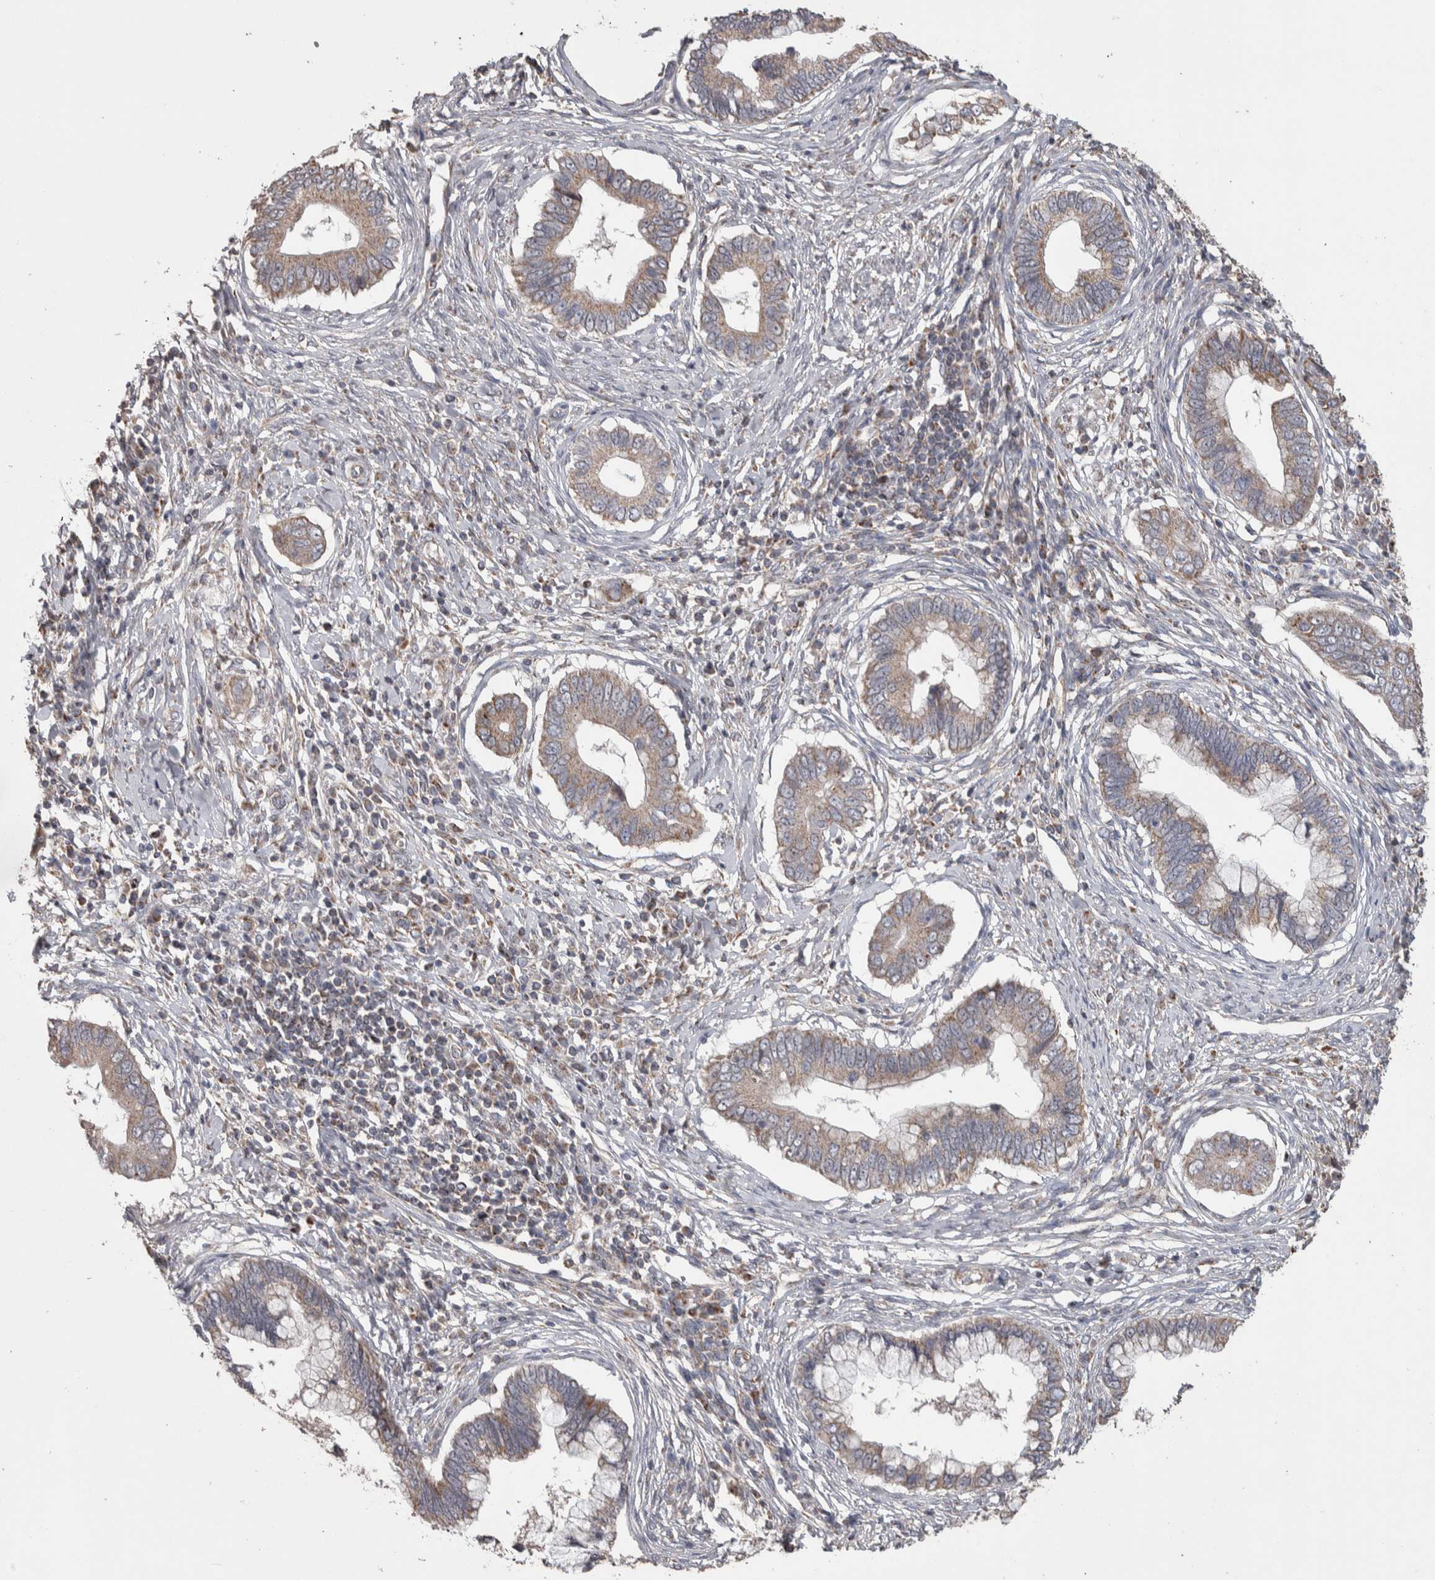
{"staining": {"intensity": "moderate", "quantity": ">75%", "location": "cytoplasmic/membranous"}, "tissue": "cervical cancer", "cell_type": "Tumor cells", "image_type": "cancer", "snomed": [{"axis": "morphology", "description": "Adenocarcinoma, NOS"}, {"axis": "topography", "description": "Cervix"}], "caption": "An image of cervical cancer (adenocarcinoma) stained for a protein displays moderate cytoplasmic/membranous brown staining in tumor cells.", "gene": "SCO1", "patient": {"sex": "female", "age": 44}}